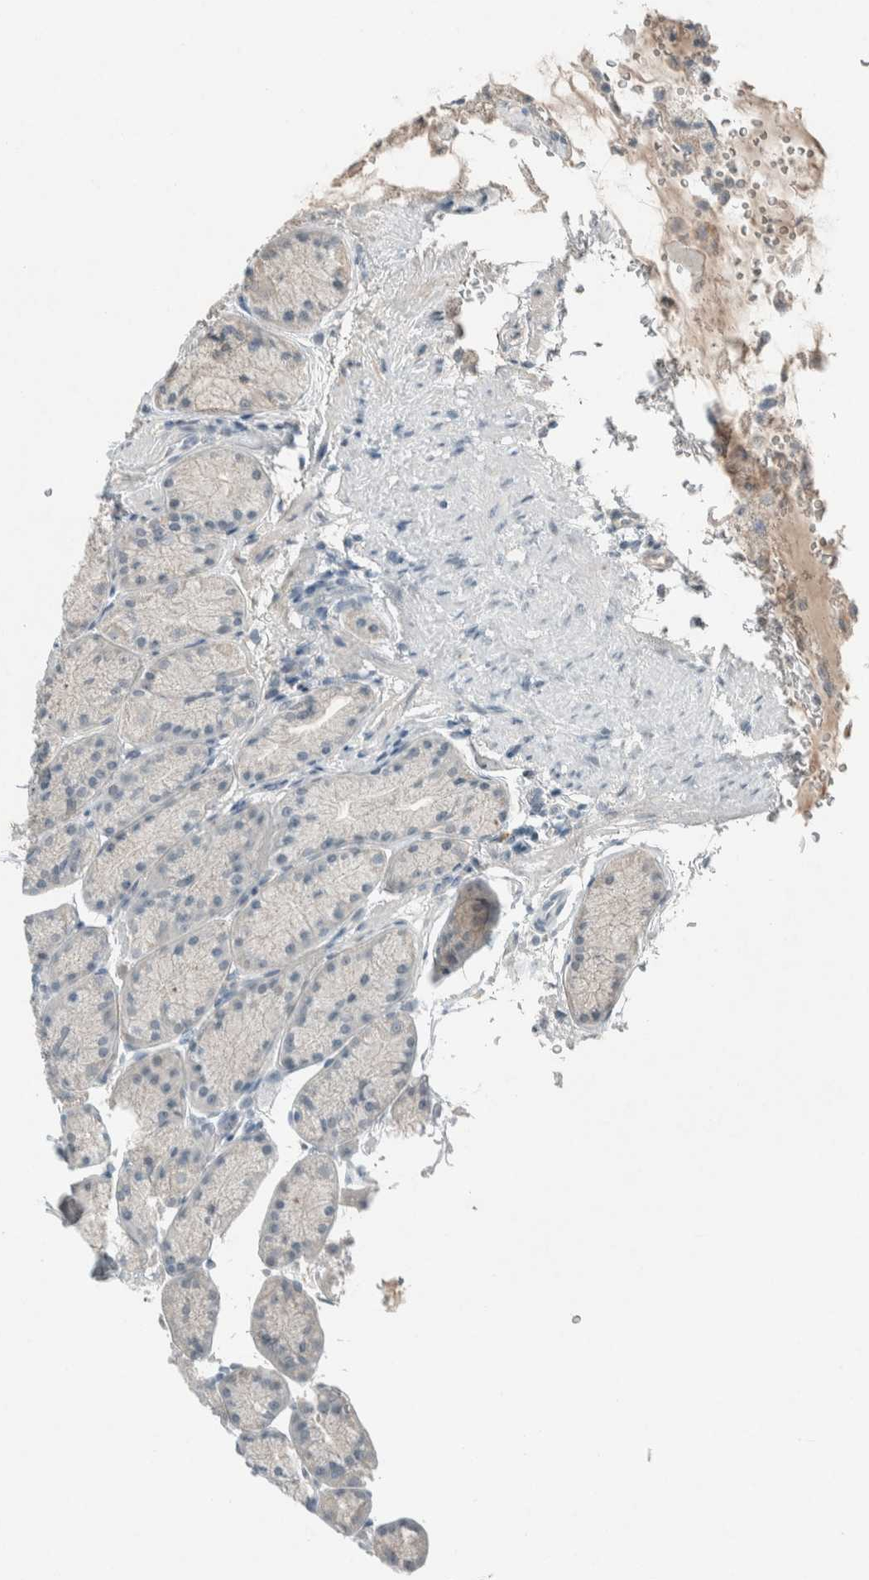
{"staining": {"intensity": "negative", "quantity": "none", "location": "none"}, "tissue": "stomach", "cell_type": "Glandular cells", "image_type": "normal", "snomed": [{"axis": "morphology", "description": "Normal tissue, NOS"}, {"axis": "topography", "description": "Stomach"}], "caption": "There is no significant positivity in glandular cells of stomach.", "gene": "CERCAM", "patient": {"sex": "male", "age": 42}}